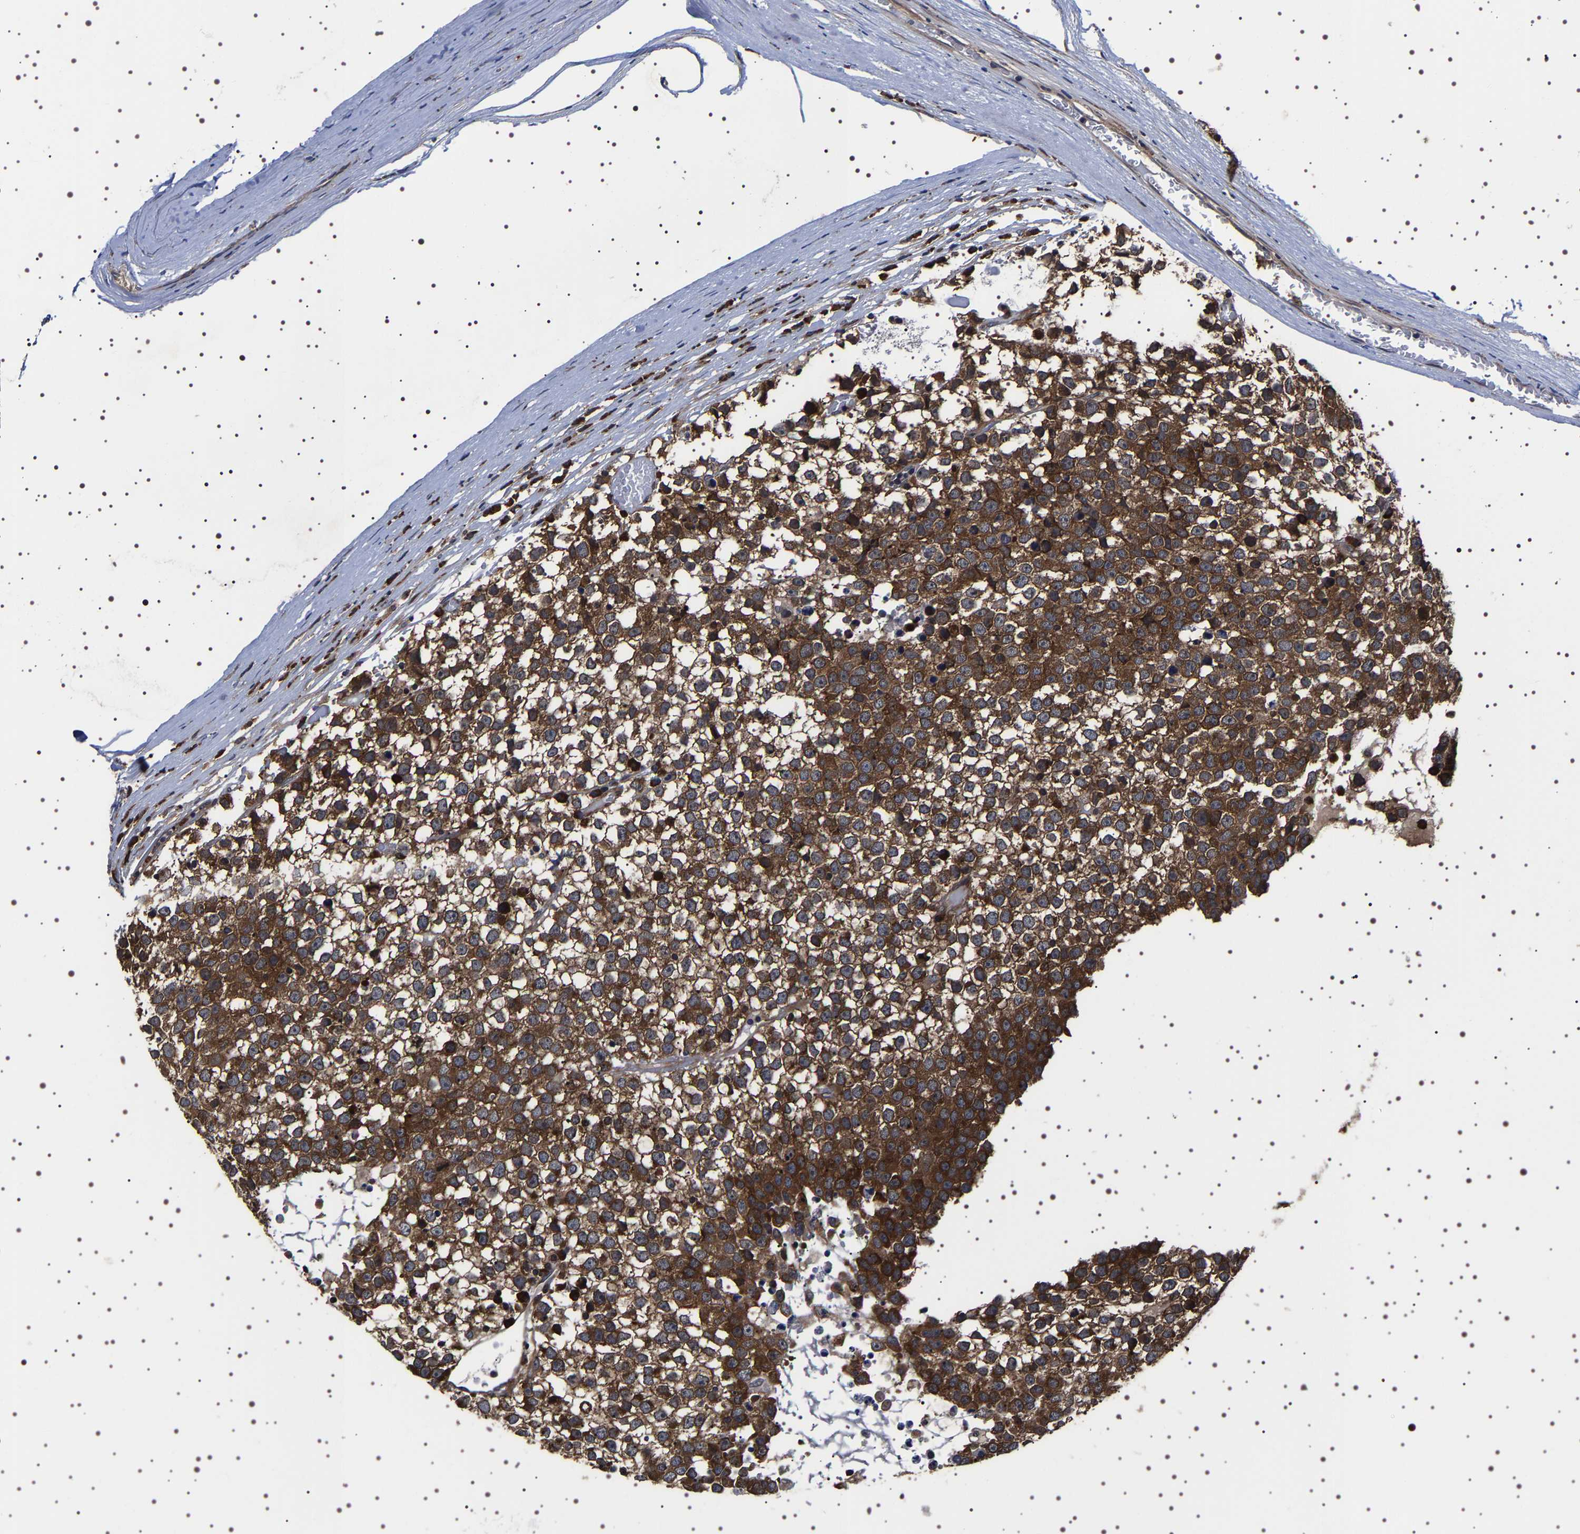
{"staining": {"intensity": "strong", "quantity": ">75%", "location": "cytoplasmic/membranous"}, "tissue": "testis cancer", "cell_type": "Tumor cells", "image_type": "cancer", "snomed": [{"axis": "morphology", "description": "Seminoma, NOS"}, {"axis": "topography", "description": "Testis"}], "caption": "Brown immunohistochemical staining in seminoma (testis) demonstrates strong cytoplasmic/membranous positivity in approximately >75% of tumor cells.", "gene": "DARS1", "patient": {"sex": "male", "age": 65}}